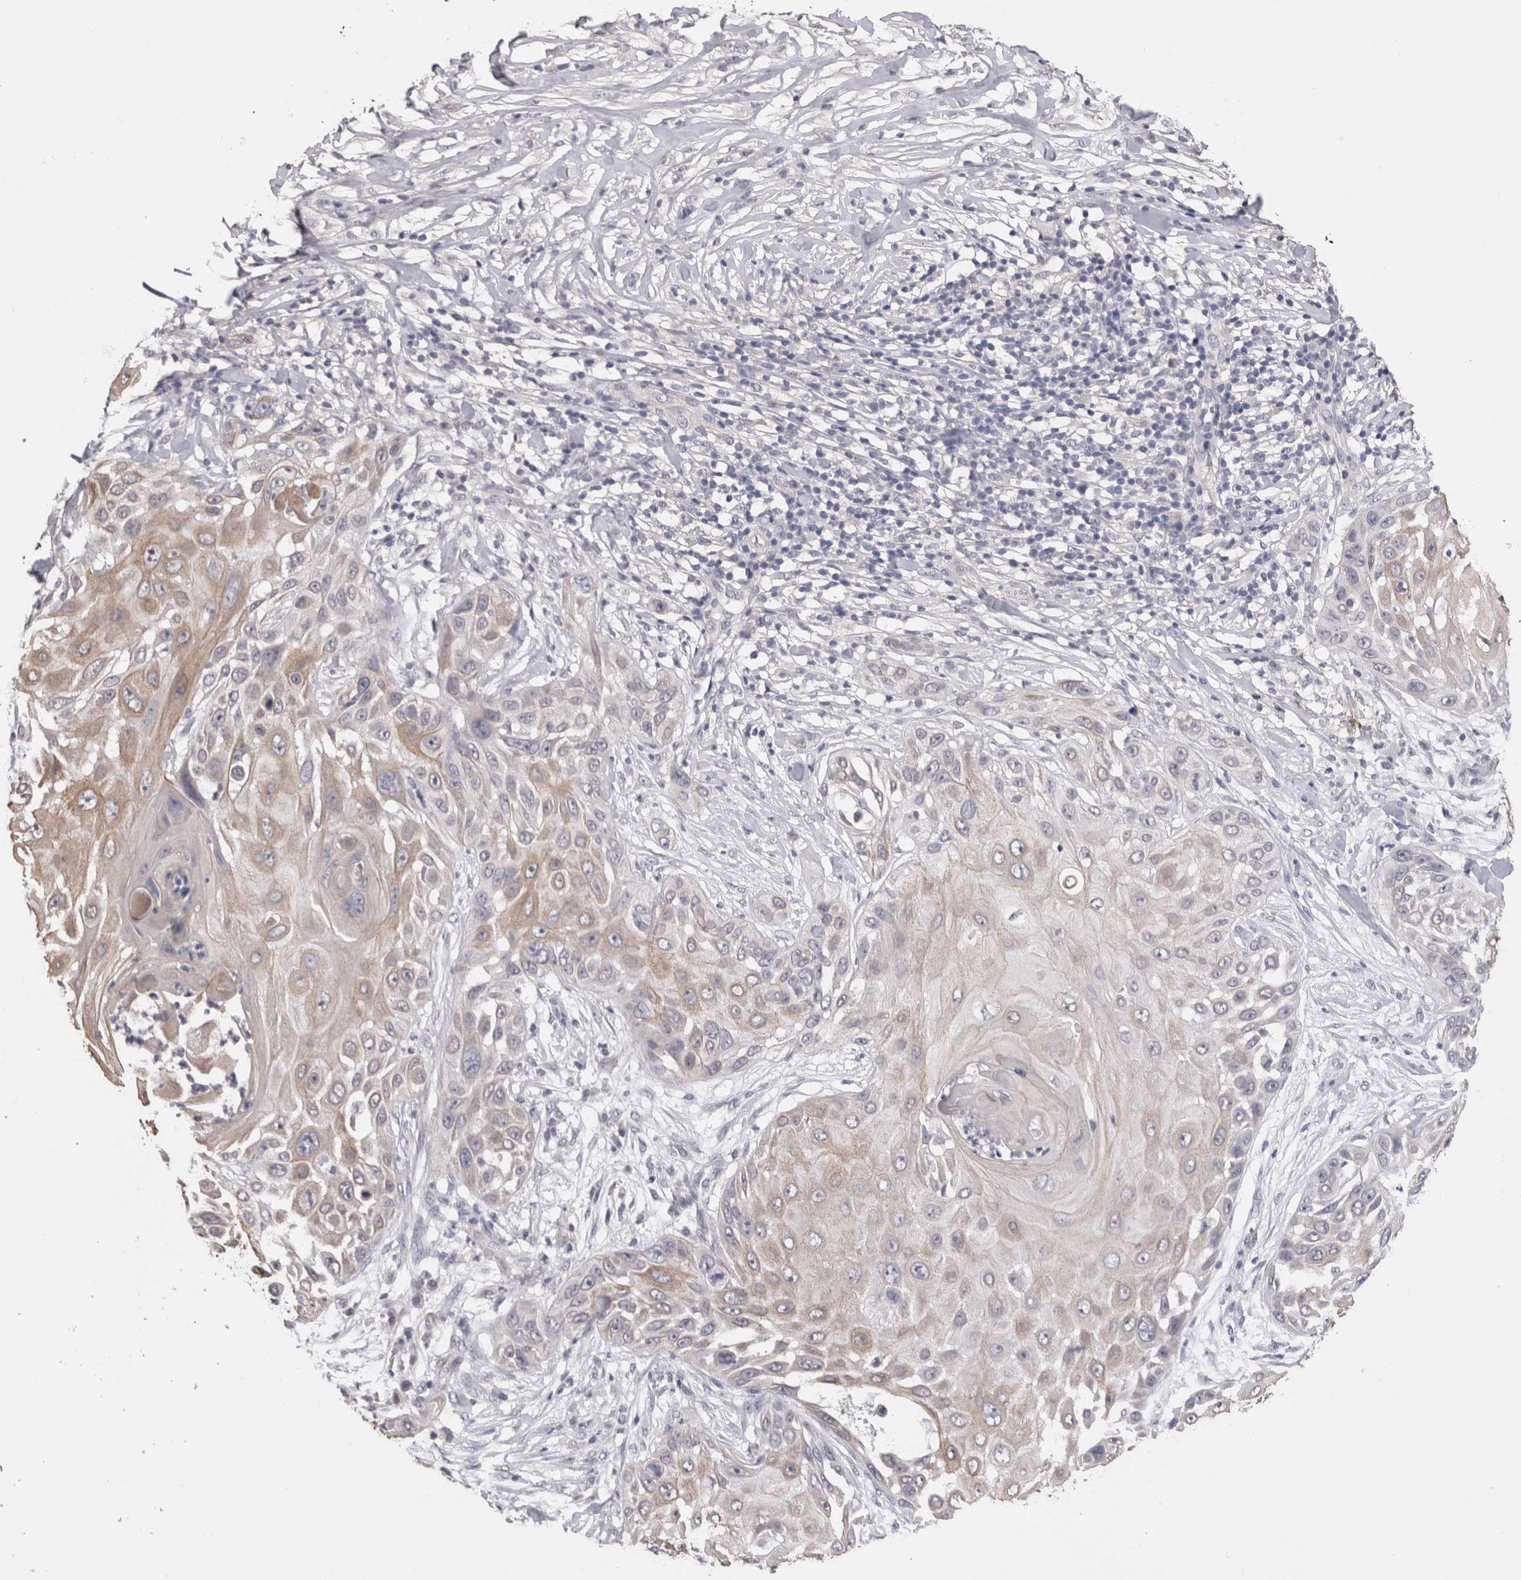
{"staining": {"intensity": "weak", "quantity": "<25%", "location": "cytoplasmic/membranous"}, "tissue": "skin cancer", "cell_type": "Tumor cells", "image_type": "cancer", "snomed": [{"axis": "morphology", "description": "Squamous cell carcinoma, NOS"}, {"axis": "topography", "description": "Skin"}], "caption": "An immunohistochemistry image of skin cancer is shown. There is no staining in tumor cells of skin cancer.", "gene": "CDH6", "patient": {"sex": "female", "age": 44}}